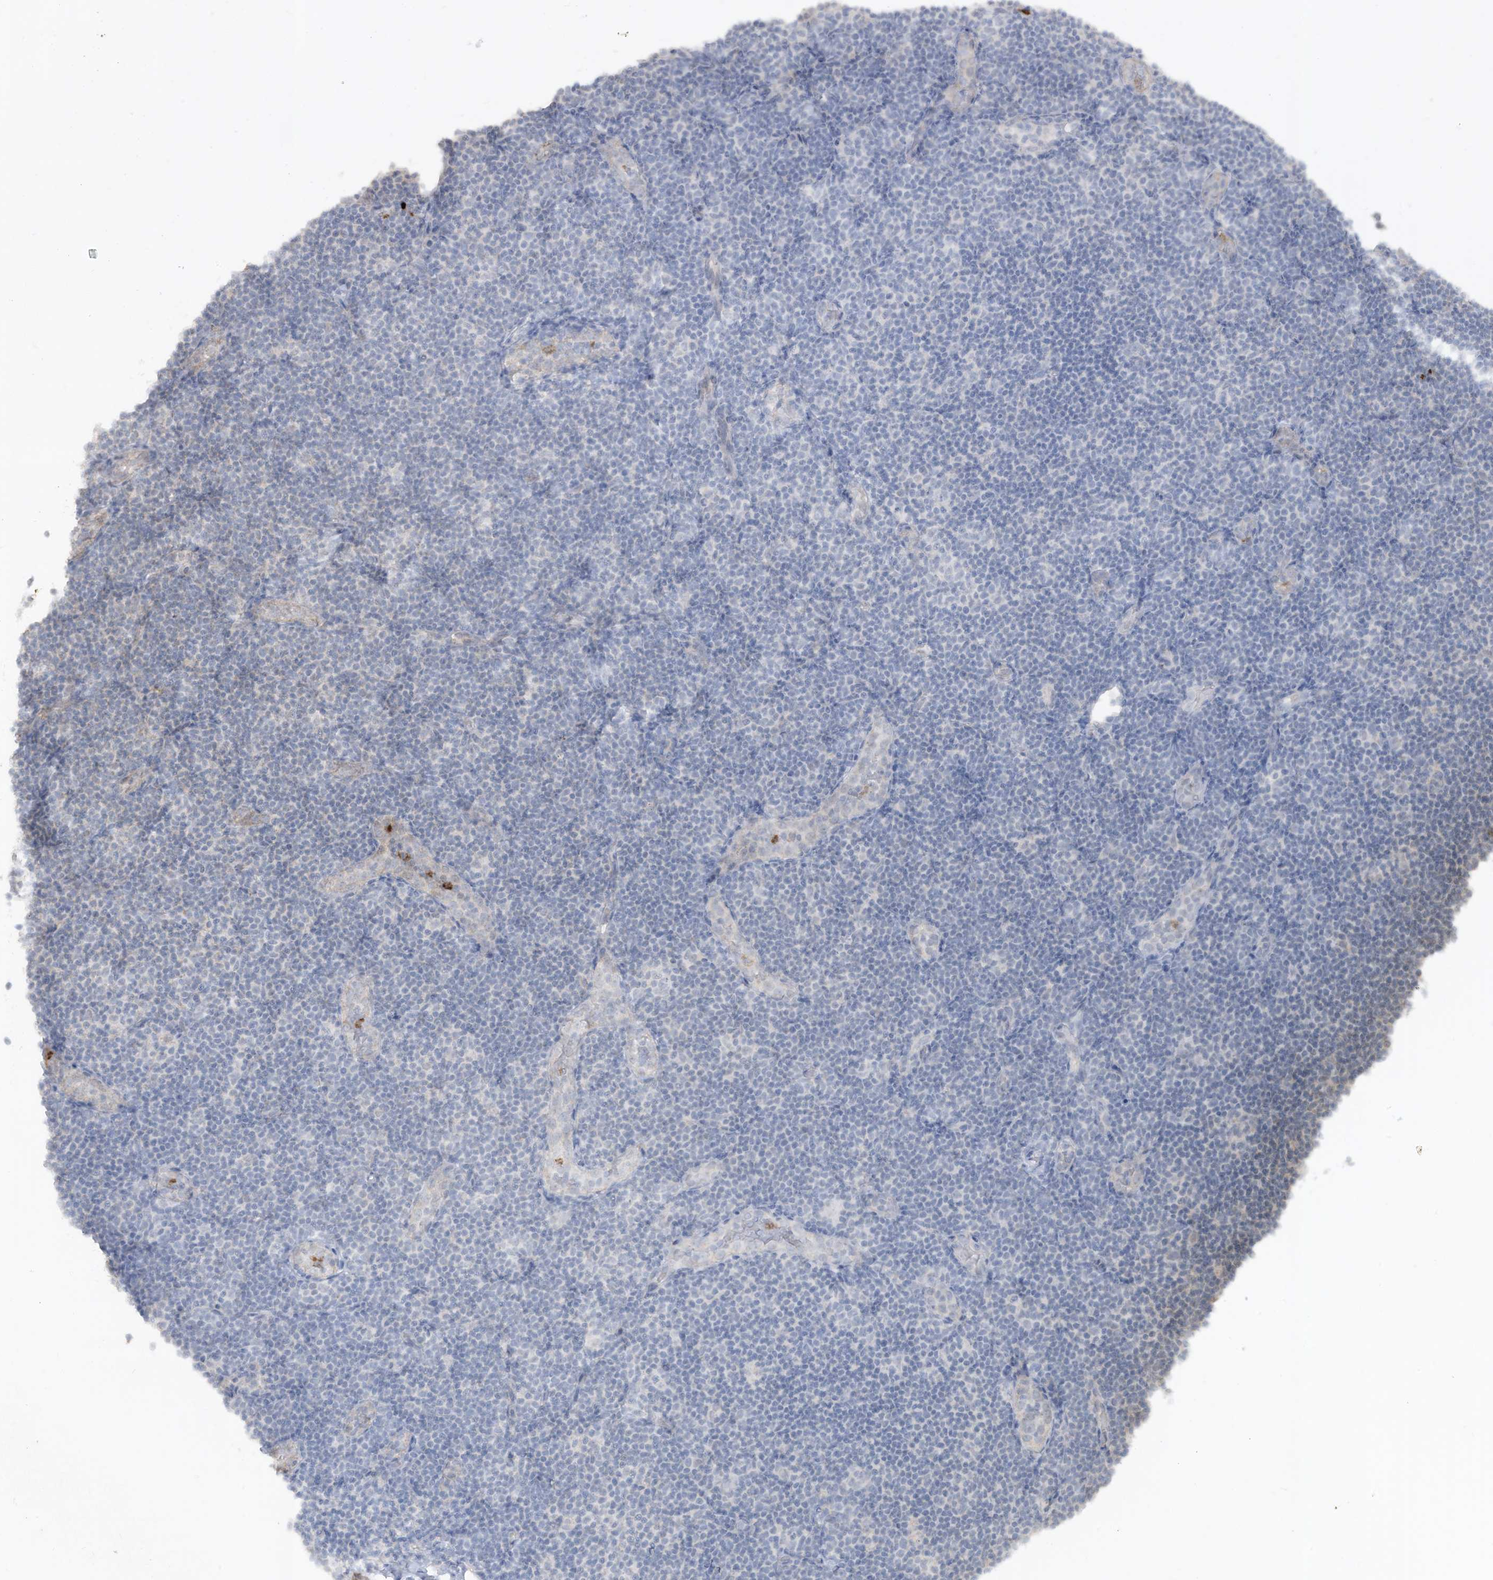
{"staining": {"intensity": "negative", "quantity": "none", "location": "none"}, "tissue": "lymphoma", "cell_type": "Tumor cells", "image_type": "cancer", "snomed": [{"axis": "morphology", "description": "Malignant lymphoma, non-Hodgkin's type, Low grade"}, {"axis": "topography", "description": "Lymph node"}], "caption": "Human low-grade malignant lymphoma, non-Hodgkin's type stained for a protein using immunohistochemistry exhibits no expression in tumor cells.", "gene": "CHRNA4", "patient": {"sex": "male", "age": 83}}